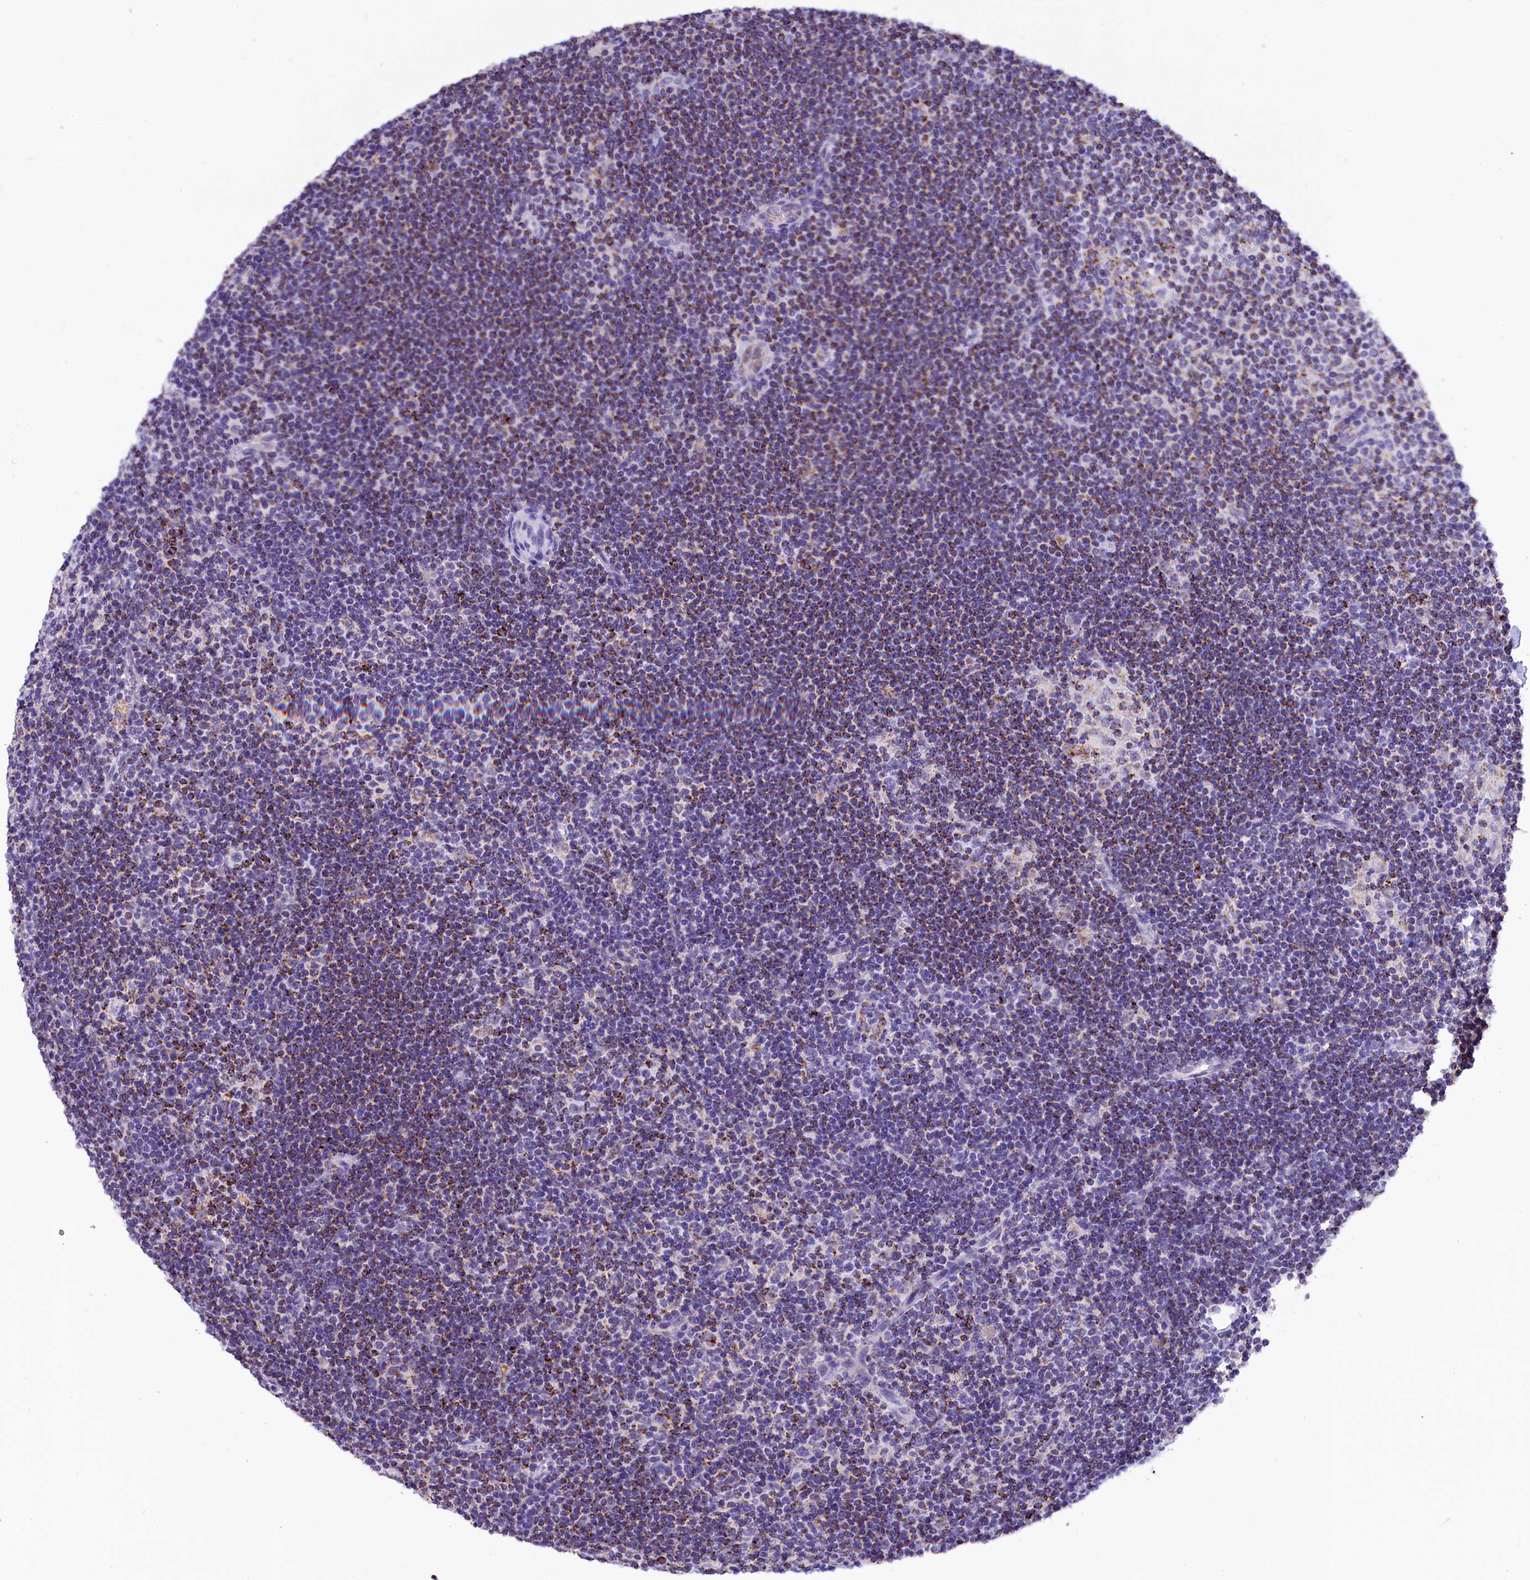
{"staining": {"intensity": "negative", "quantity": "none", "location": "none"}, "tissue": "lymphoma", "cell_type": "Tumor cells", "image_type": "cancer", "snomed": [{"axis": "morphology", "description": "Hodgkin's disease, NOS"}, {"axis": "topography", "description": "Lymph node"}], "caption": "Tumor cells show no significant protein positivity in Hodgkin's disease.", "gene": "ABAT", "patient": {"sex": "female", "age": 57}}